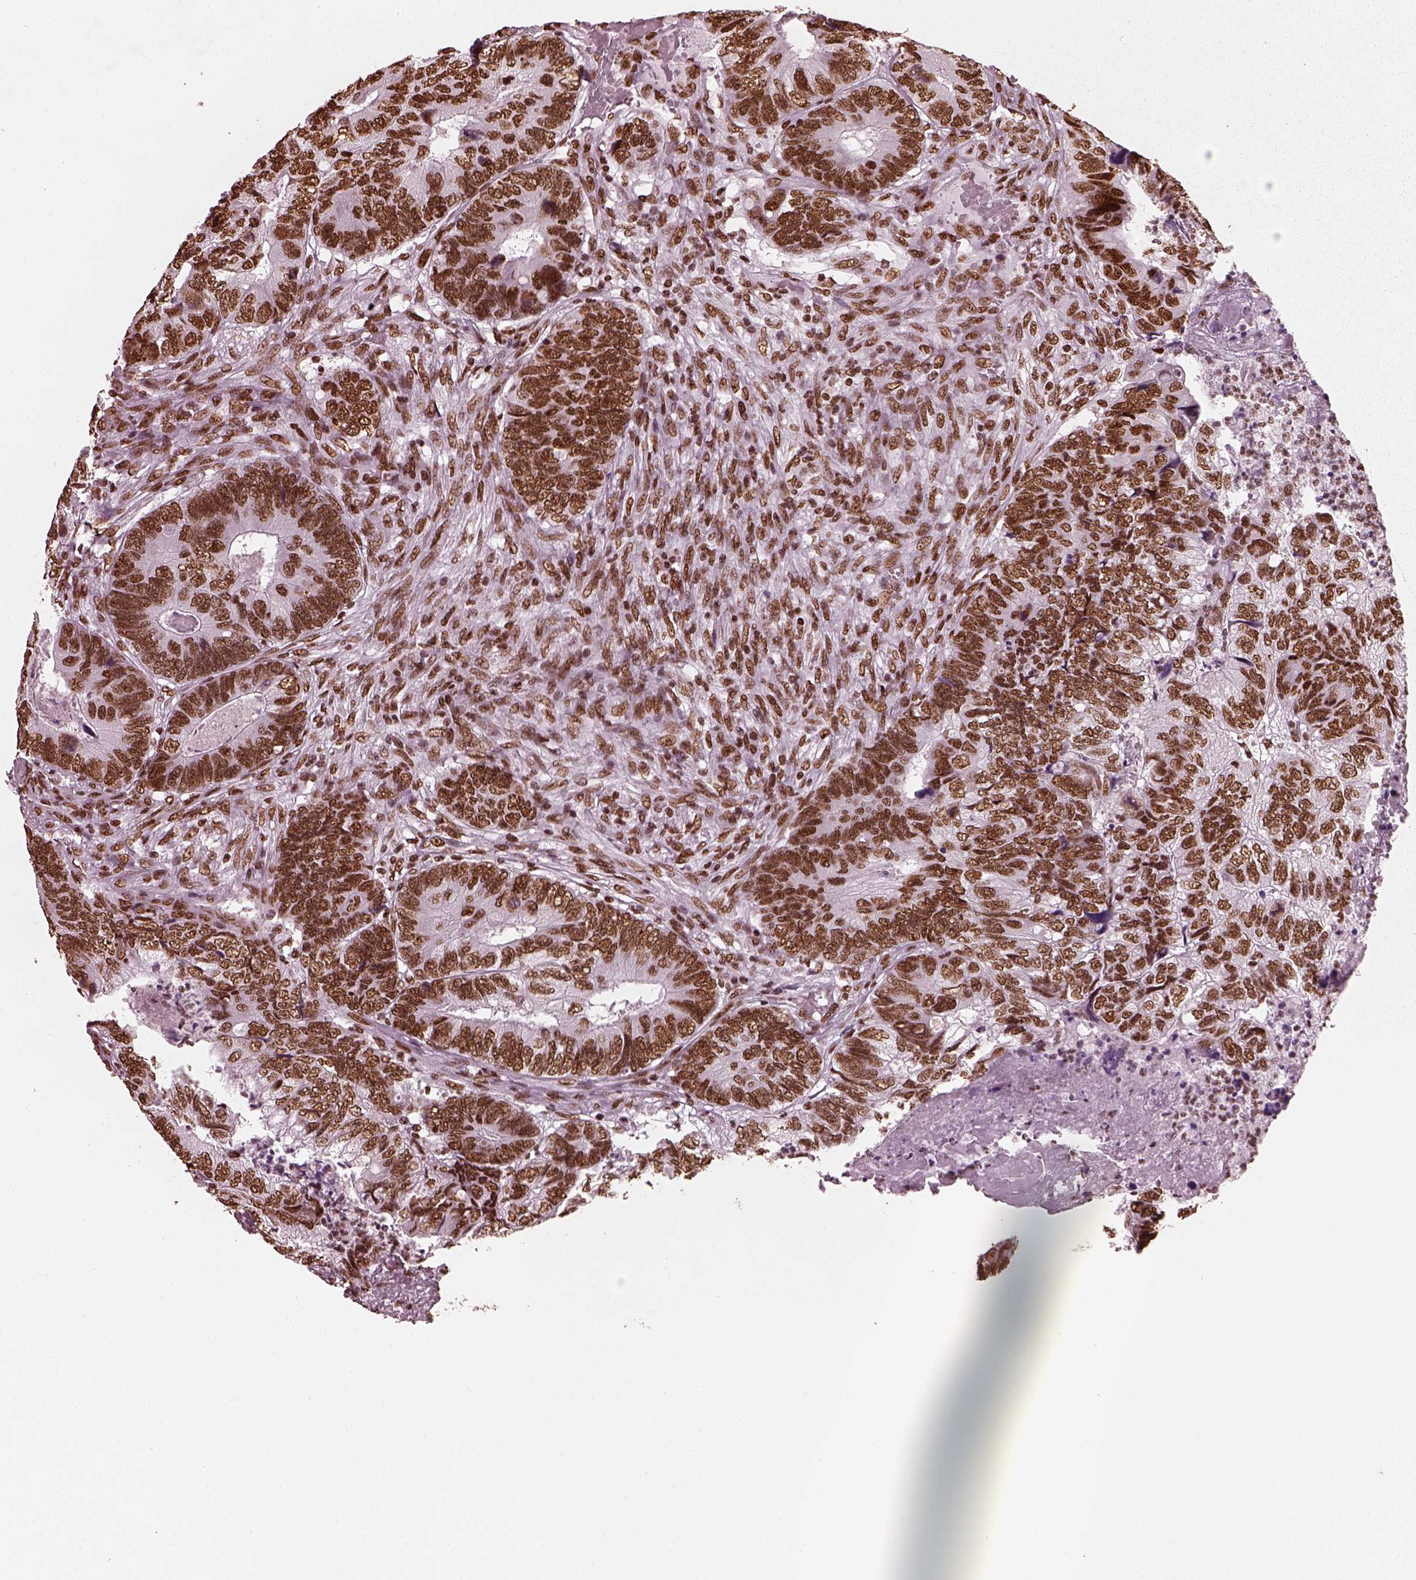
{"staining": {"intensity": "strong", "quantity": ">75%", "location": "nuclear"}, "tissue": "colorectal cancer", "cell_type": "Tumor cells", "image_type": "cancer", "snomed": [{"axis": "morphology", "description": "Adenocarcinoma, NOS"}, {"axis": "topography", "description": "Colon"}], "caption": "Colorectal cancer (adenocarcinoma) stained for a protein (brown) shows strong nuclear positive positivity in approximately >75% of tumor cells.", "gene": "CBFA2T3", "patient": {"sex": "female", "age": 67}}